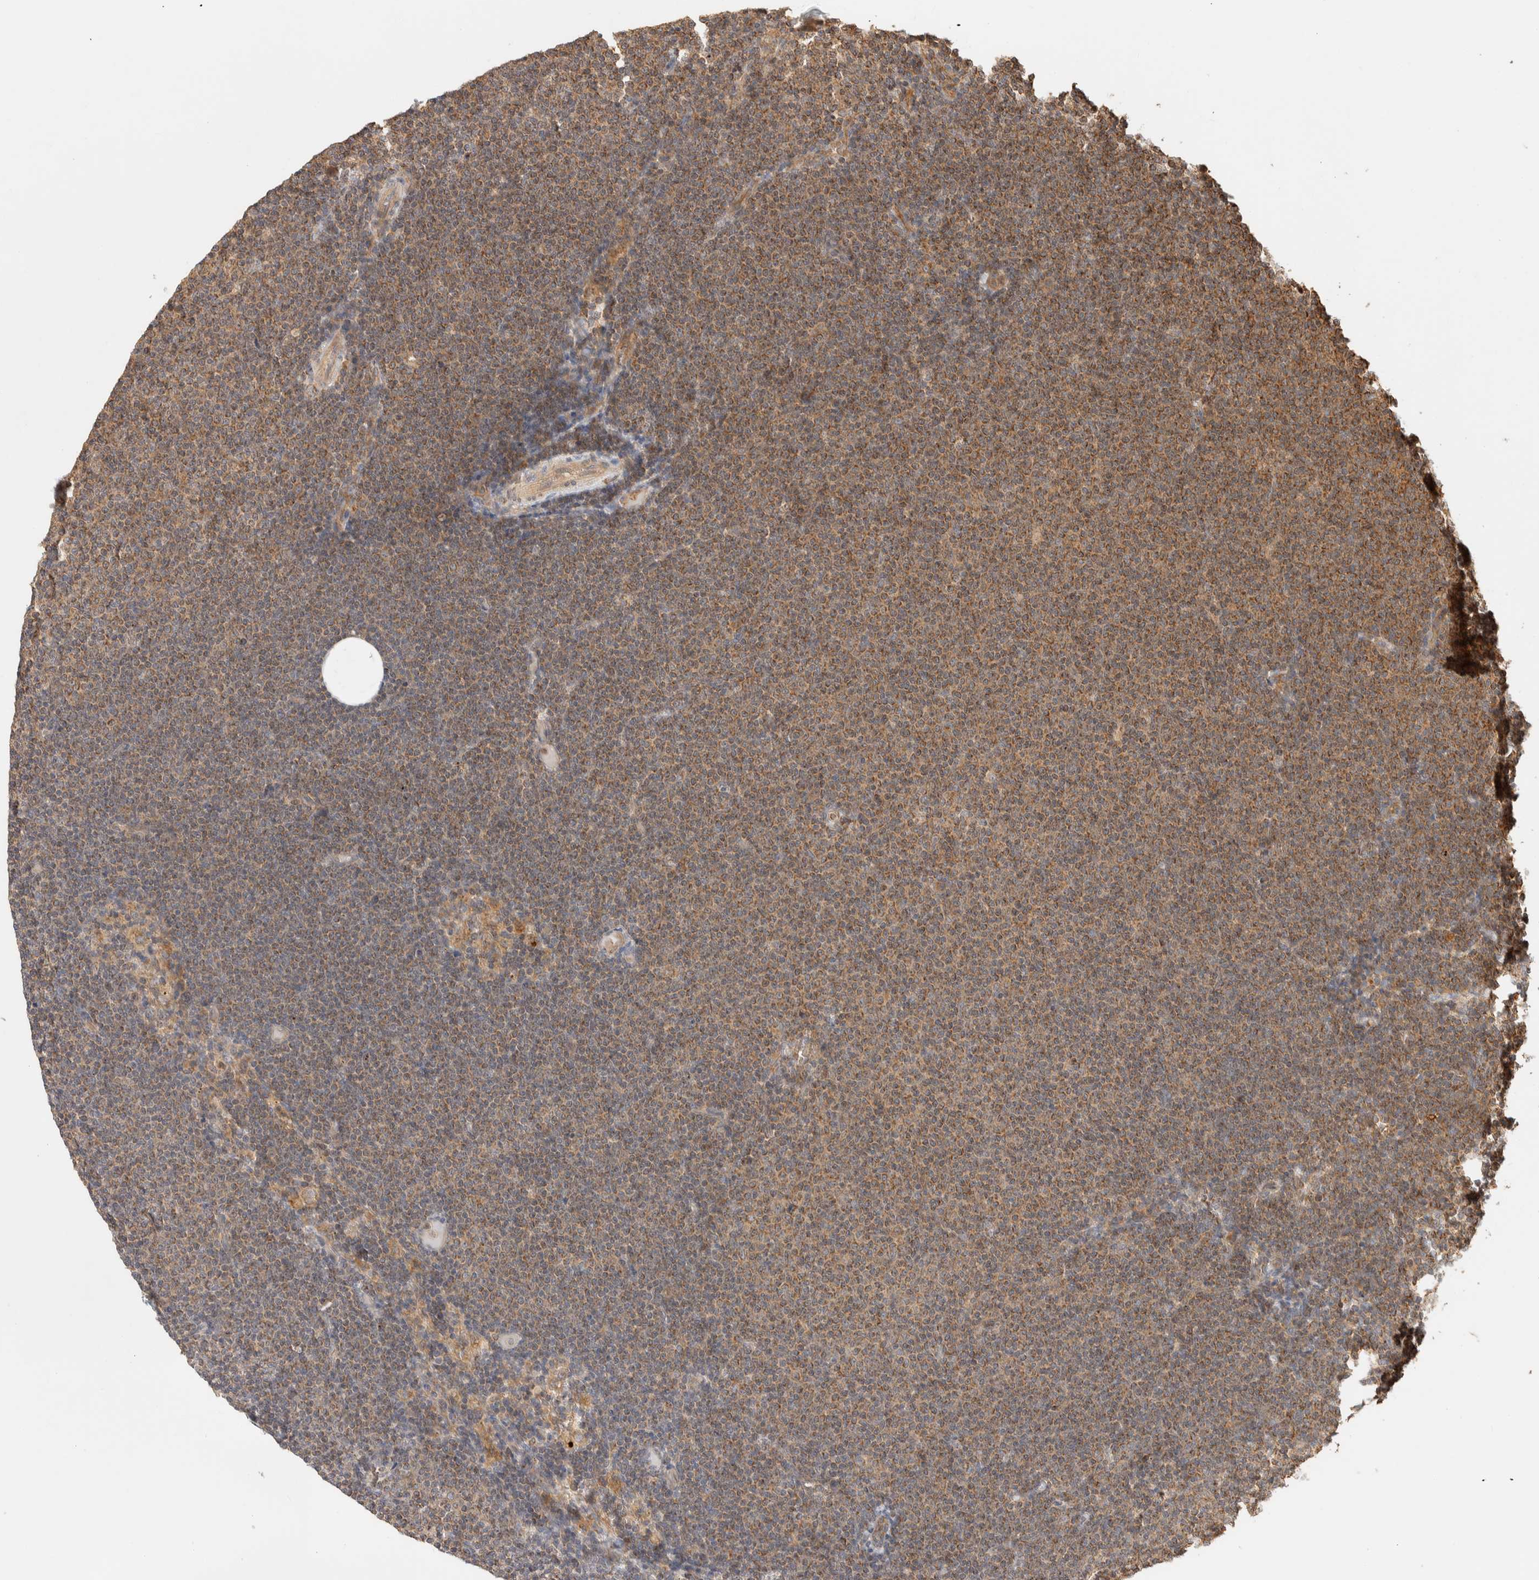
{"staining": {"intensity": "moderate", "quantity": ">75%", "location": "cytoplasmic/membranous"}, "tissue": "lymphoma", "cell_type": "Tumor cells", "image_type": "cancer", "snomed": [{"axis": "morphology", "description": "Malignant lymphoma, non-Hodgkin's type, Low grade"}, {"axis": "topography", "description": "Lymph node"}], "caption": "Malignant lymphoma, non-Hodgkin's type (low-grade) stained for a protein (brown) exhibits moderate cytoplasmic/membranous positive positivity in about >75% of tumor cells.", "gene": "TTI2", "patient": {"sex": "female", "age": 53}}